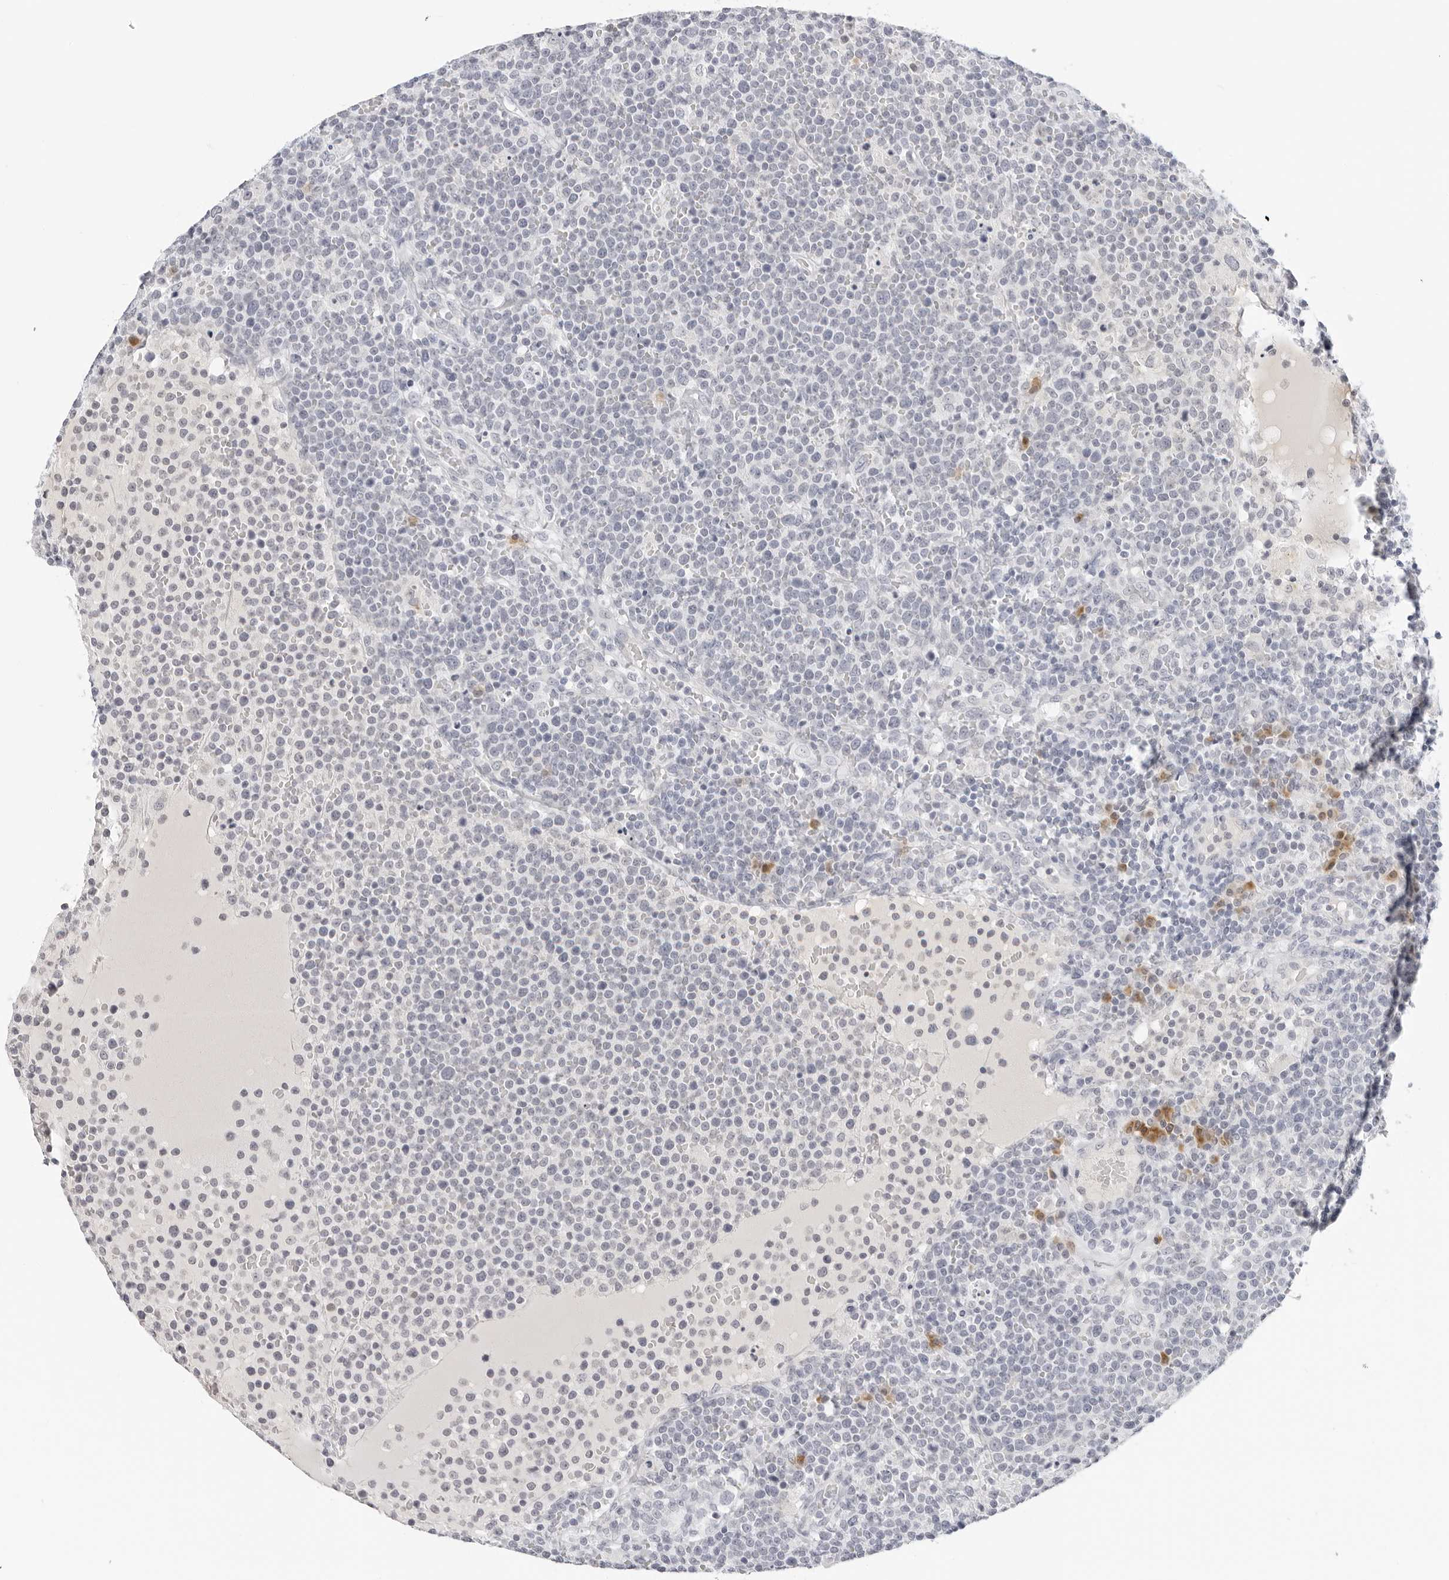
{"staining": {"intensity": "negative", "quantity": "none", "location": "none"}, "tissue": "lymphoma", "cell_type": "Tumor cells", "image_type": "cancer", "snomed": [{"axis": "morphology", "description": "Malignant lymphoma, non-Hodgkin's type, High grade"}, {"axis": "topography", "description": "Lymph node"}], "caption": "Immunohistochemistry (IHC) micrograph of human malignant lymphoma, non-Hodgkin's type (high-grade) stained for a protein (brown), which displays no expression in tumor cells.", "gene": "EDN2", "patient": {"sex": "male", "age": 61}}